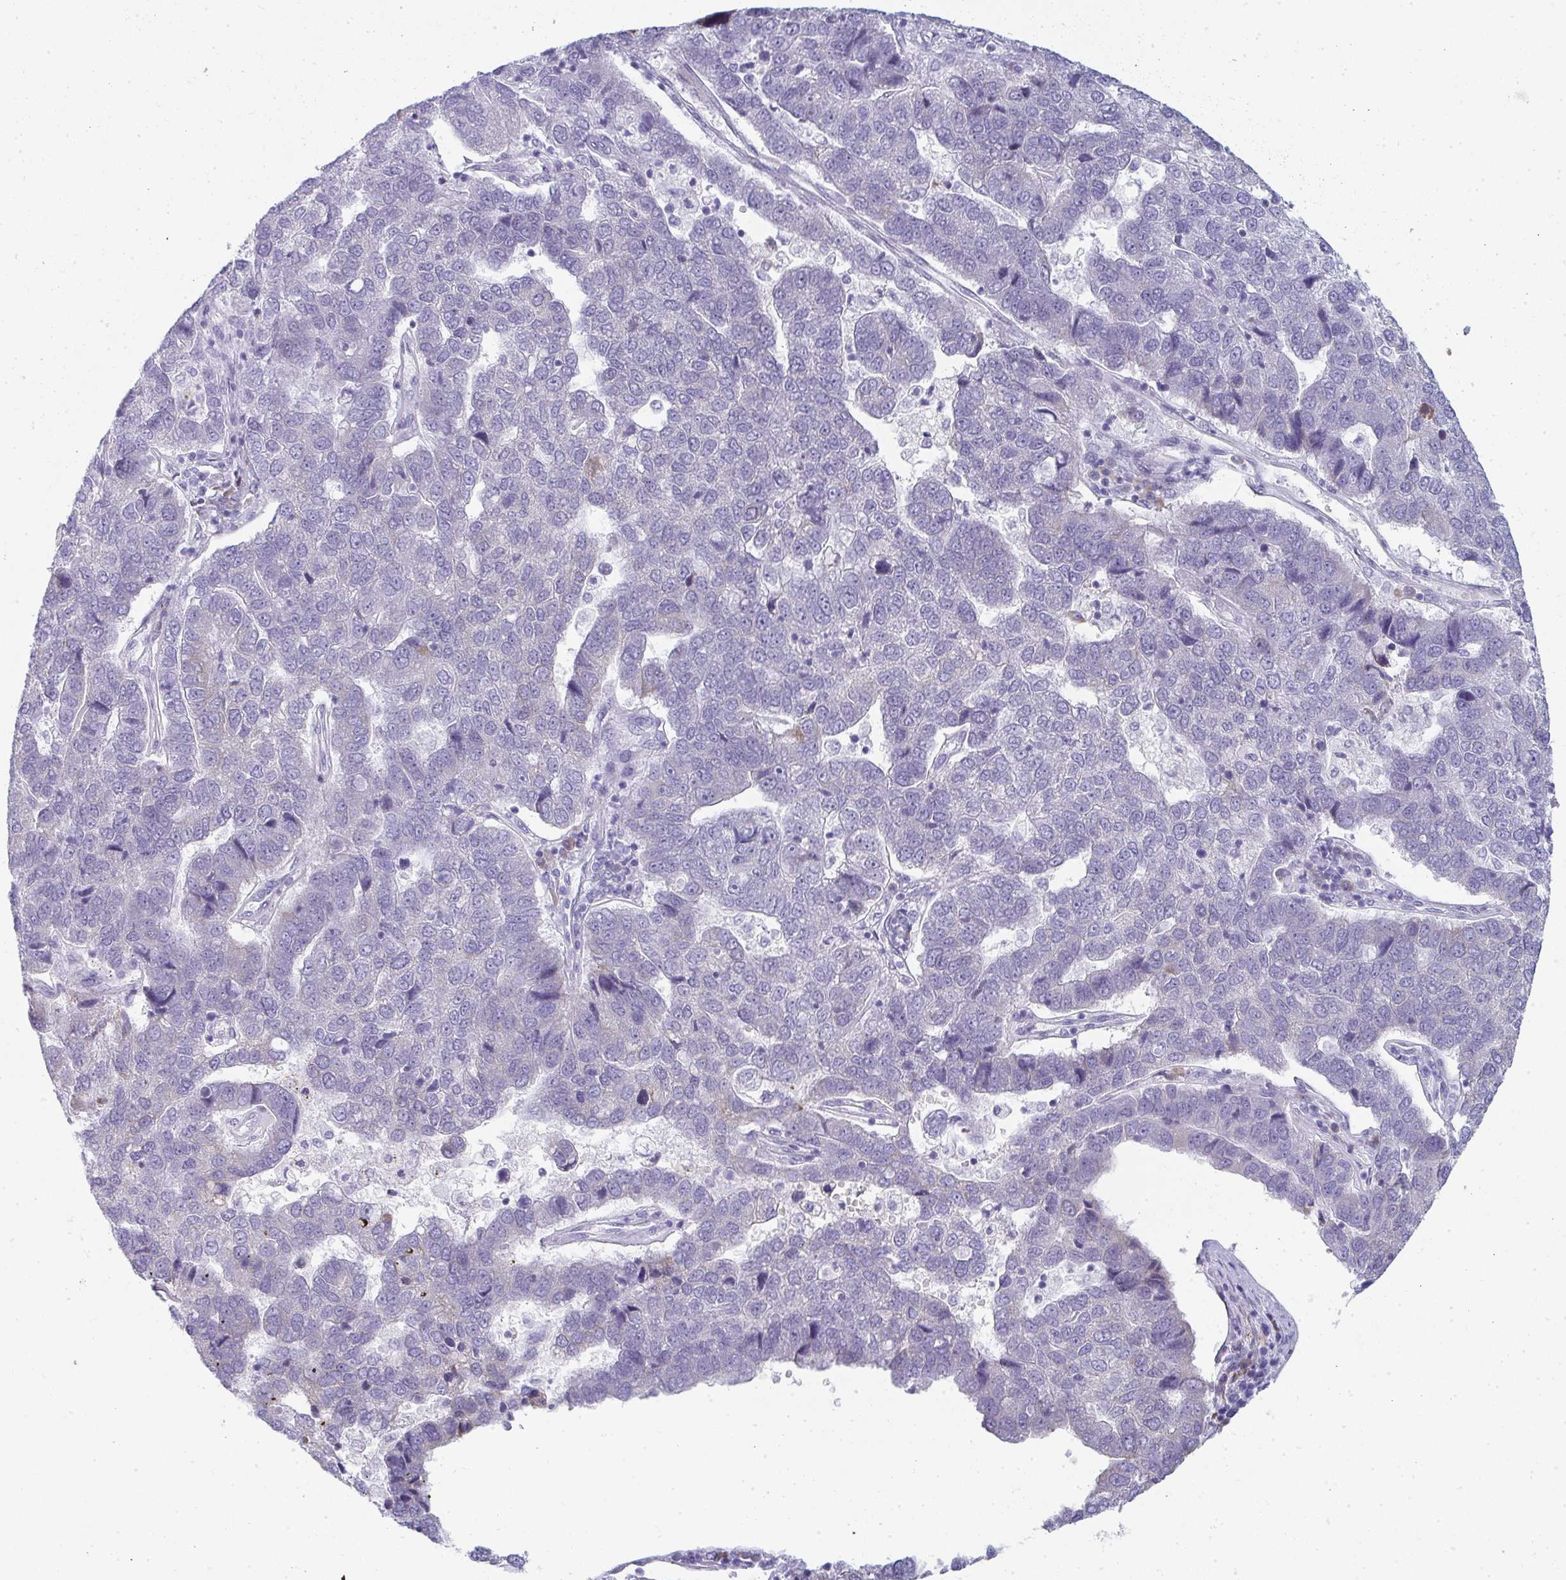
{"staining": {"intensity": "negative", "quantity": "none", "location": "none"}, "tissue": "pancreatic cancer", "cell_type": "Tumor cells", "image_type": "cancer", "snomed": [{"axis": "morphology", "description": "Adenocarcinoma, NOS"}, {"axis": "topography", "description": "Pancreas"}], "caption": "The immunohistochemistry photomicrograph has no significant positivity in tumor cells of pancreatic cancer tissue.", "gene": "SHROOM1", "patient": {"sex": "female", "age": 61}}